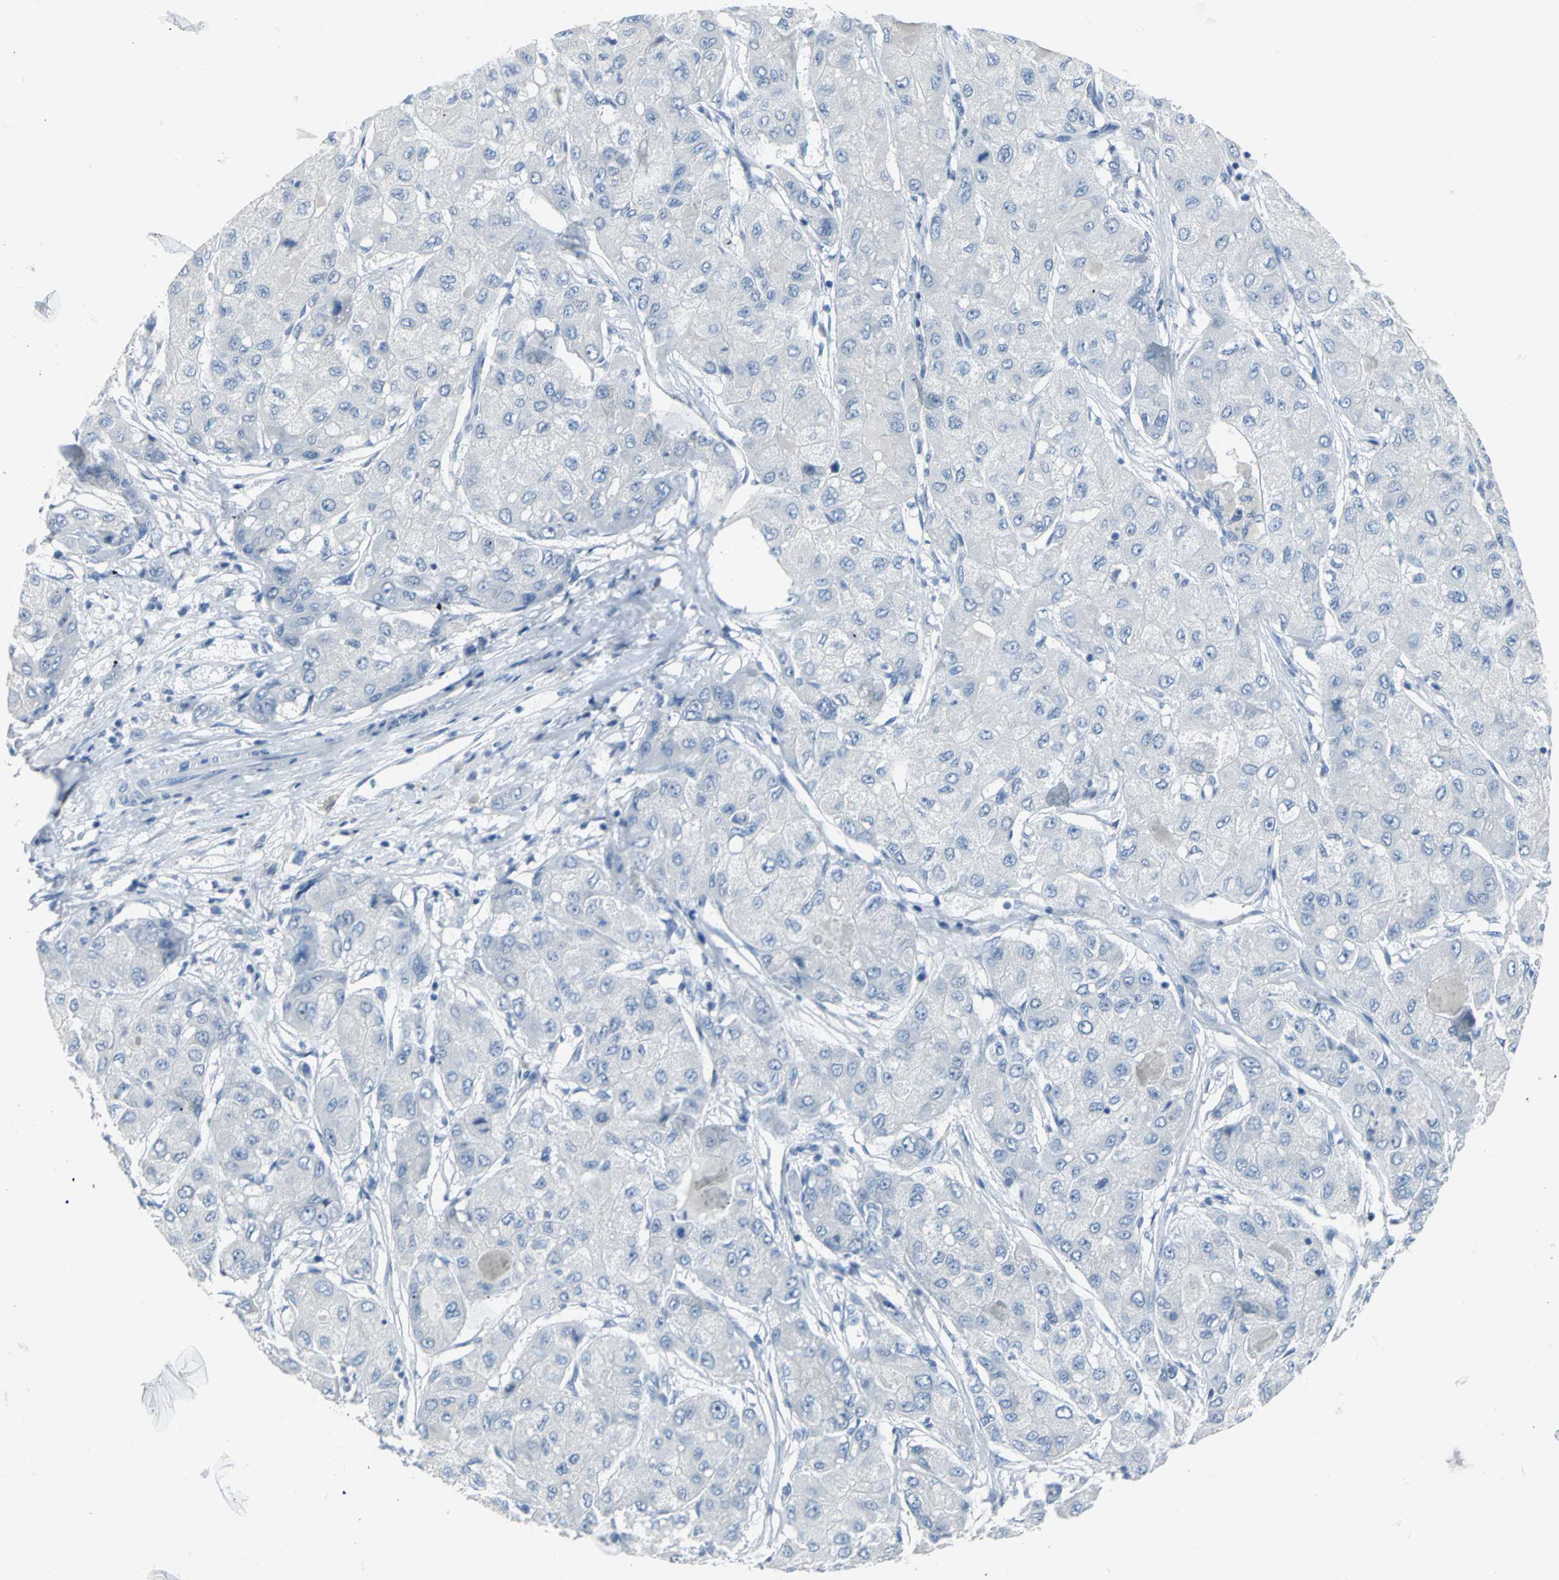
{"staining": {"intensity": "negative", "quantity": "none", "location": "none"}, "tissue": "liver cancer", "cell_type": "Tumor cells", "image_type": "cancer", "snomed": [{"axis": "morphology", "description": "Carcinoma, Hepatocellular, NOS"}, {"axis": "topography", "description": "Liver"}], "caption": "Liver cancer was stained to show a protein in brown. There is no significant expression in tumor cells.", "gene": "MCM3", "patient": {"sex": "male", "age": 80}}